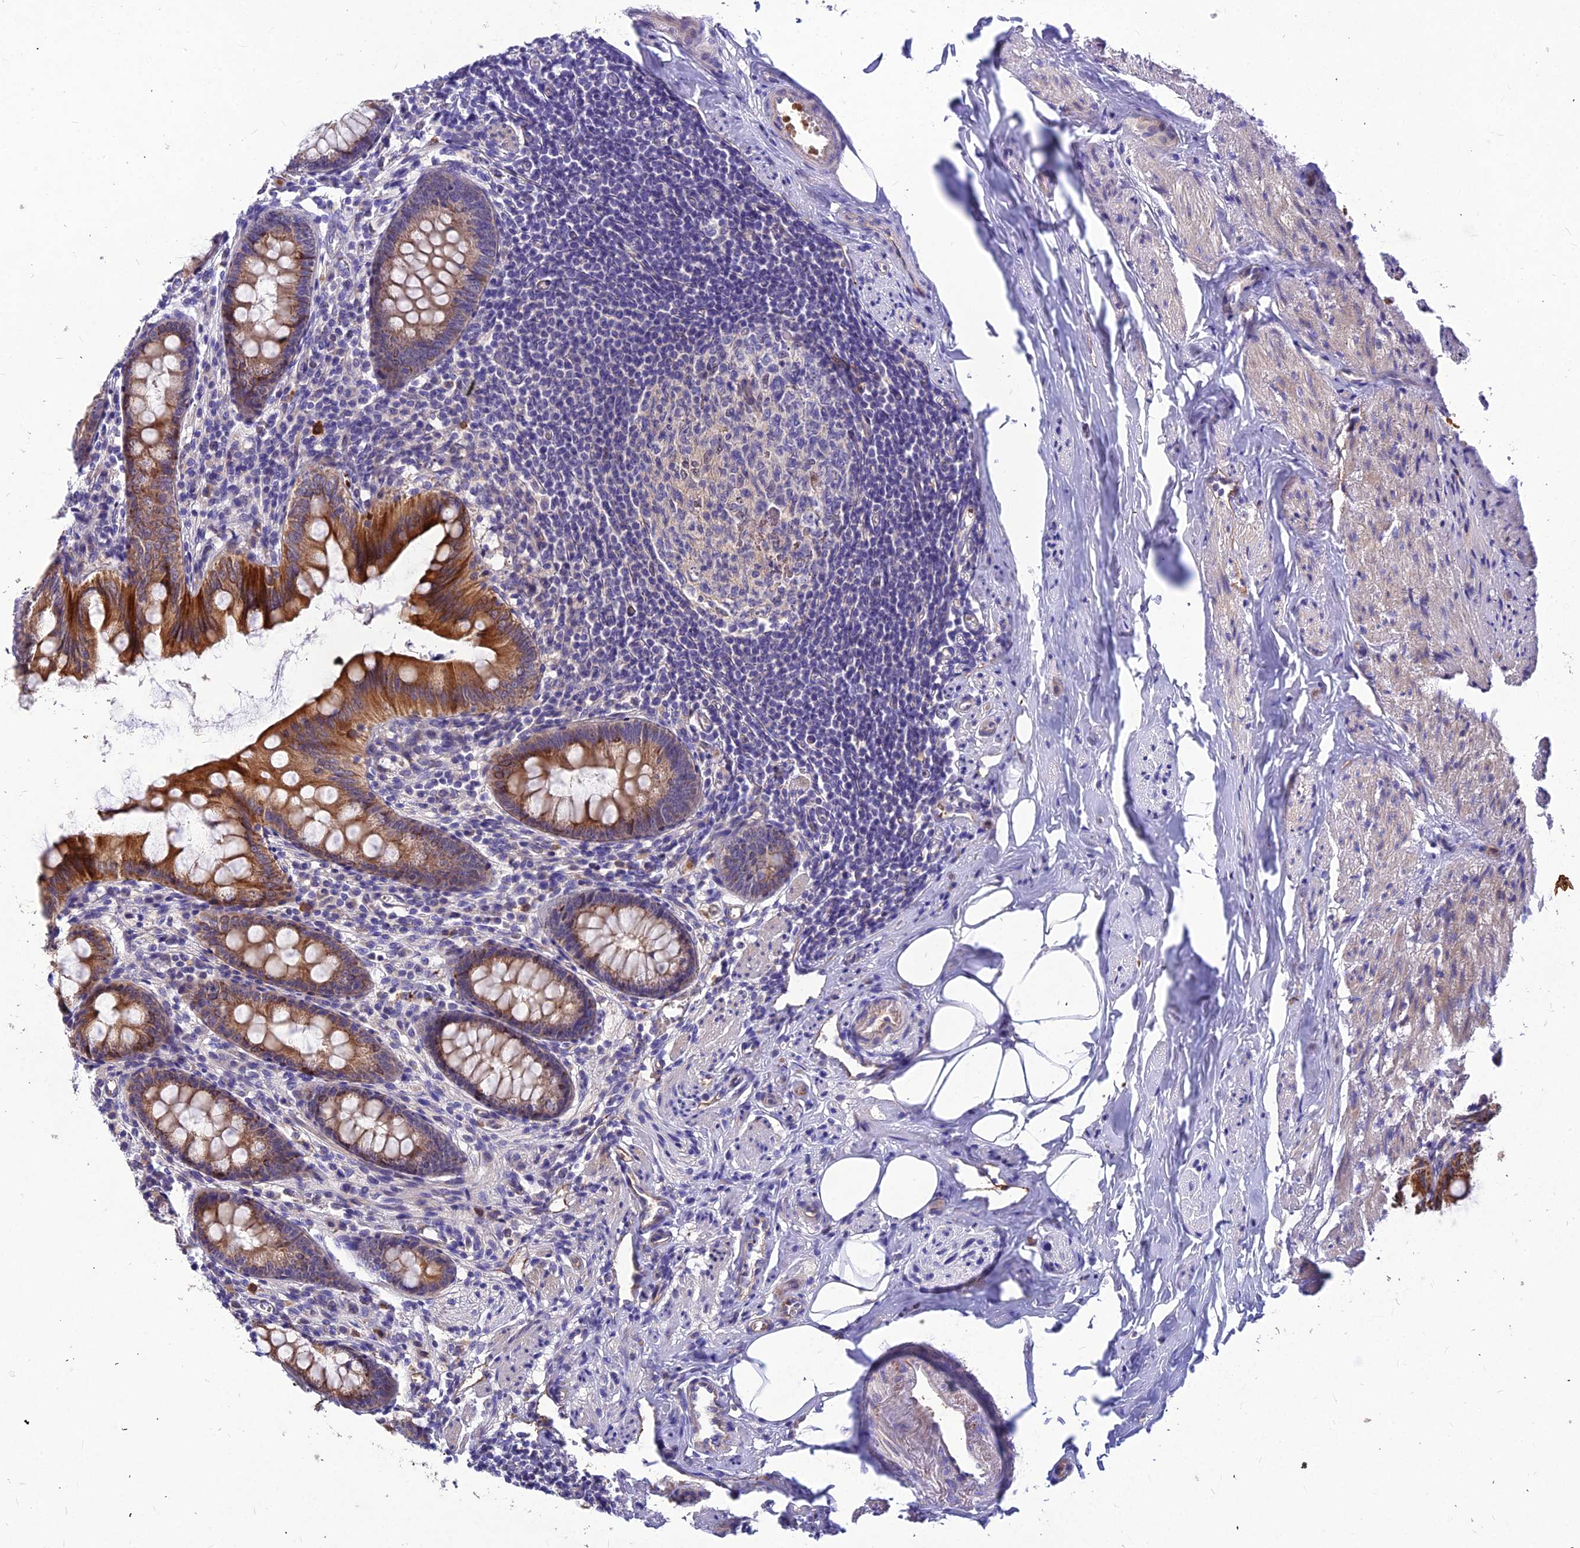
{"staining": {"intensity": "strong", "quantity": ">75%", "location": "cytoplasmic/membranous"}, "tissue": "appendix", "cell_type": "Glandular cells", "image_type": "normal", "snomed": [{"axis": "morphology", "description": "Normal tissue, NOS"}, {"axis": "topography", "description": "Appendix"}], "caption": "Benign appendix exhibits strong cytoplasmic/membranous positivity in about >75% of glandular cells.", "gene": "DMRTA1", "patient": {"sex": "female", "age": 77}}